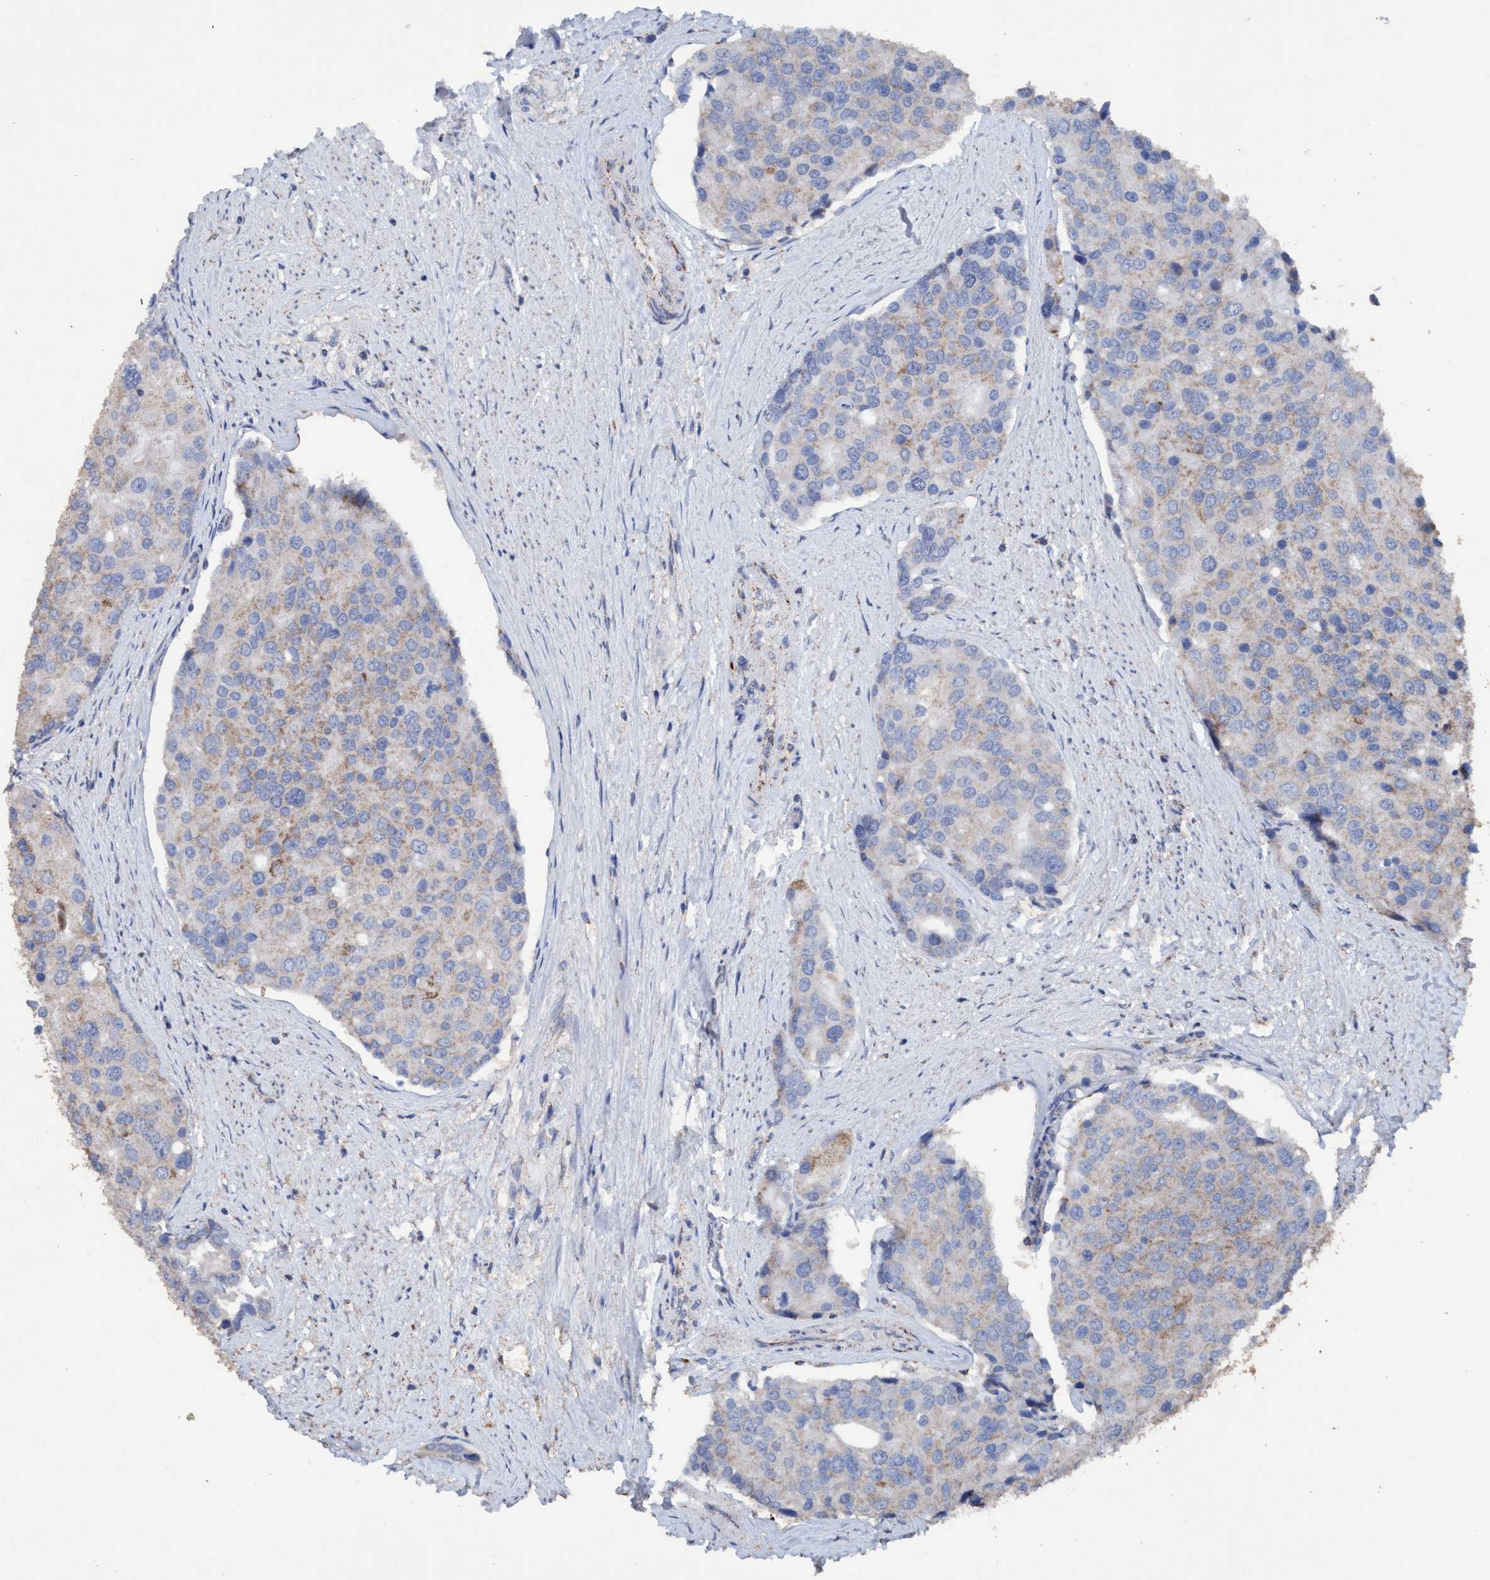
{"staining": {"intensity": "weak", "quantity": "25%-75%", "location": "cytoplasmic/membranous"}, "tissue": "prostate cancer", "cell_type": "Tumor cells", "image_type": "cancer", "snomed": [{"axis": "morphology", "description": "Adenocarcinoma, High grade"}, {"axis": "topography", "description": "Prostate"}], "caption": "DAB (3,3'-diaminobenzidine) immunohistochemical staining of prostate high-grade adenocarcinoma displays weak cytoplasmic/membranous protein staining in about 25%-75% of tumor cells.", "gene": "RSAD1", "patient": {"sex": "male", "age": 50}}